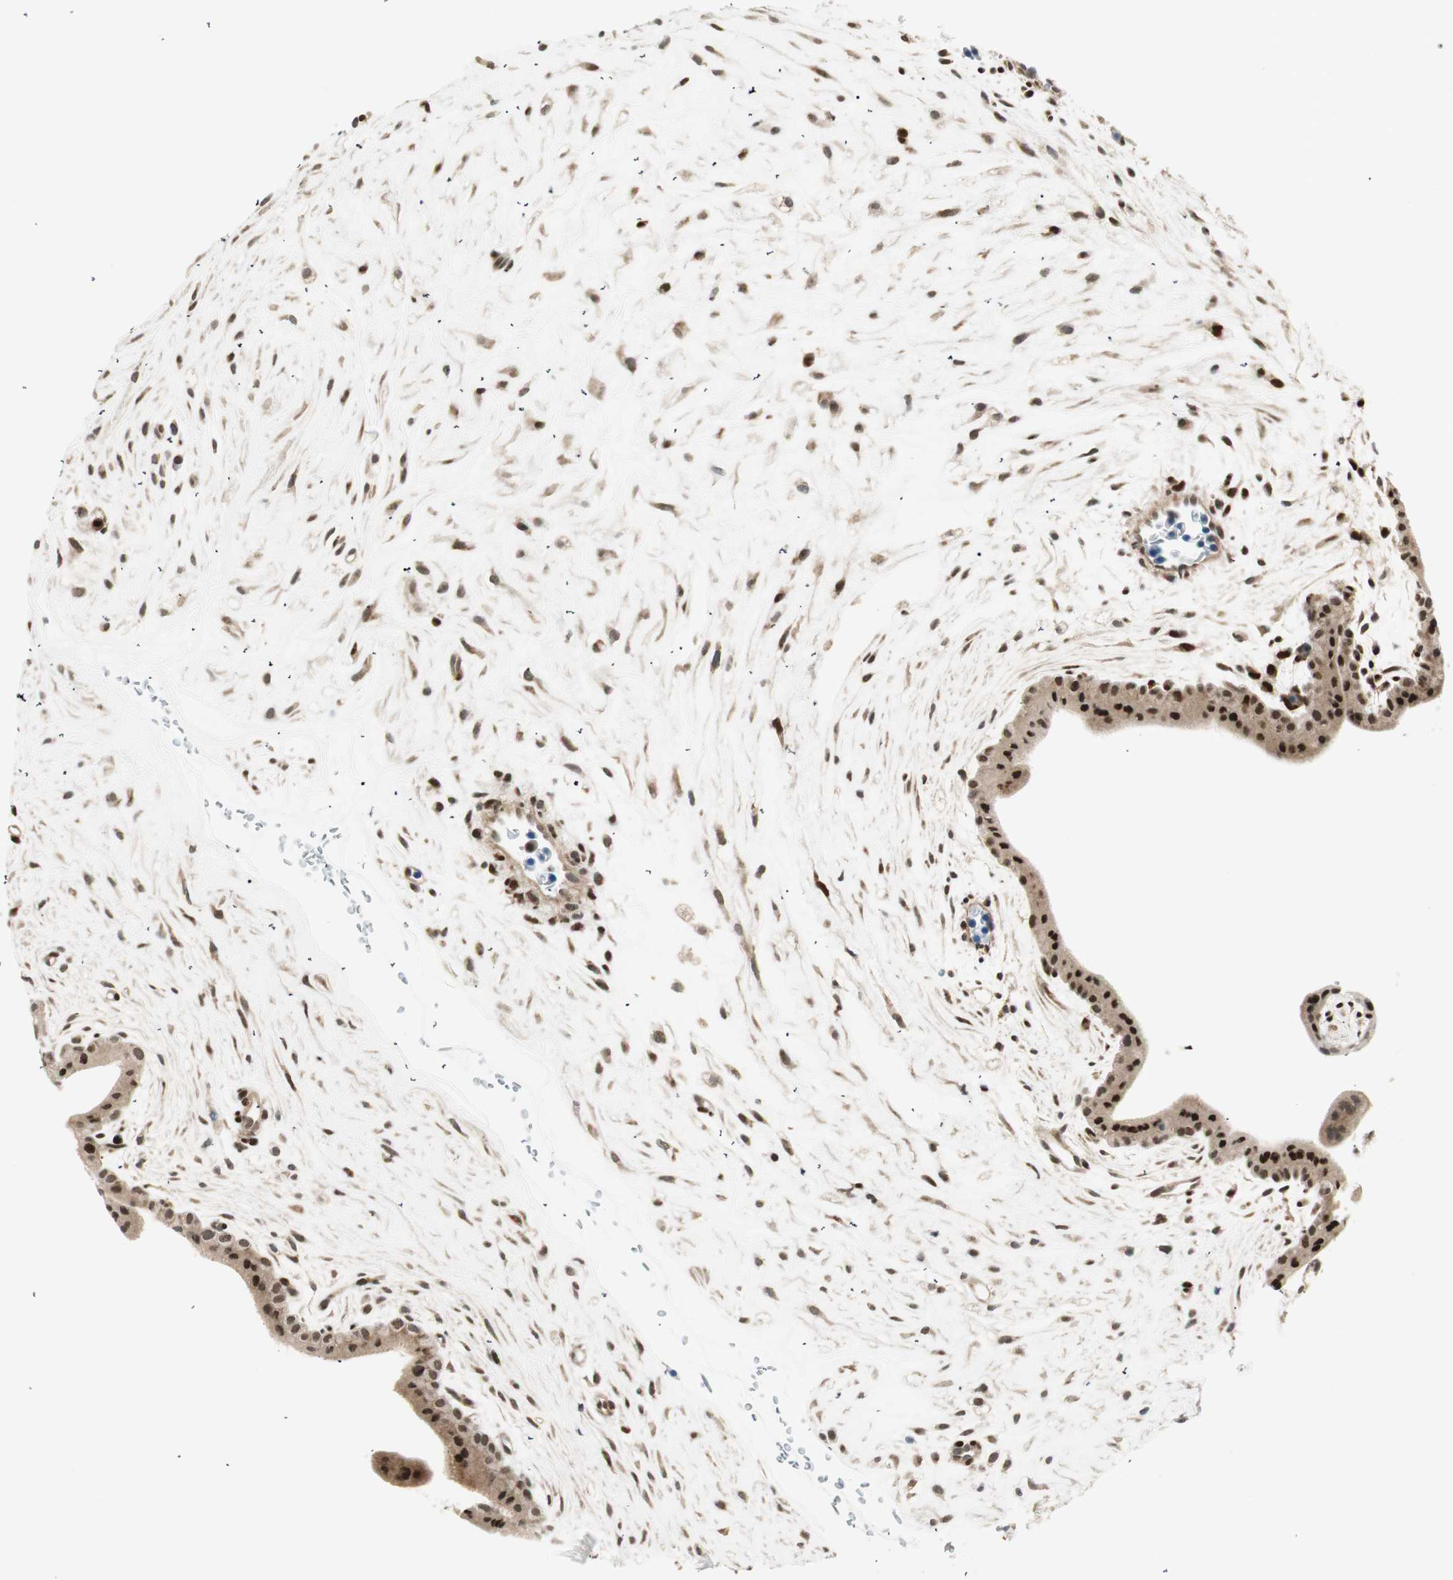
{"staining": {"intensity": "strong", "quantity": ">75%", "location": "nuclear"}, "tissue": "placenta", "cell_type": "Decidual cells", "image_type": "normal", "snomed": [{"axis": "morphology", "description": "Normal tissue, NOS"}, {"axis": "topography", "description": "Placenta"}], "caption": "A histopathology image of human placenta stained for a protein demonstrates strong nuclear brown staining in decidual cells. (IHC, brightfield microscopy, high magnification).", "gene": "RING1", "patient": {"sex": "female", "age": 35}}